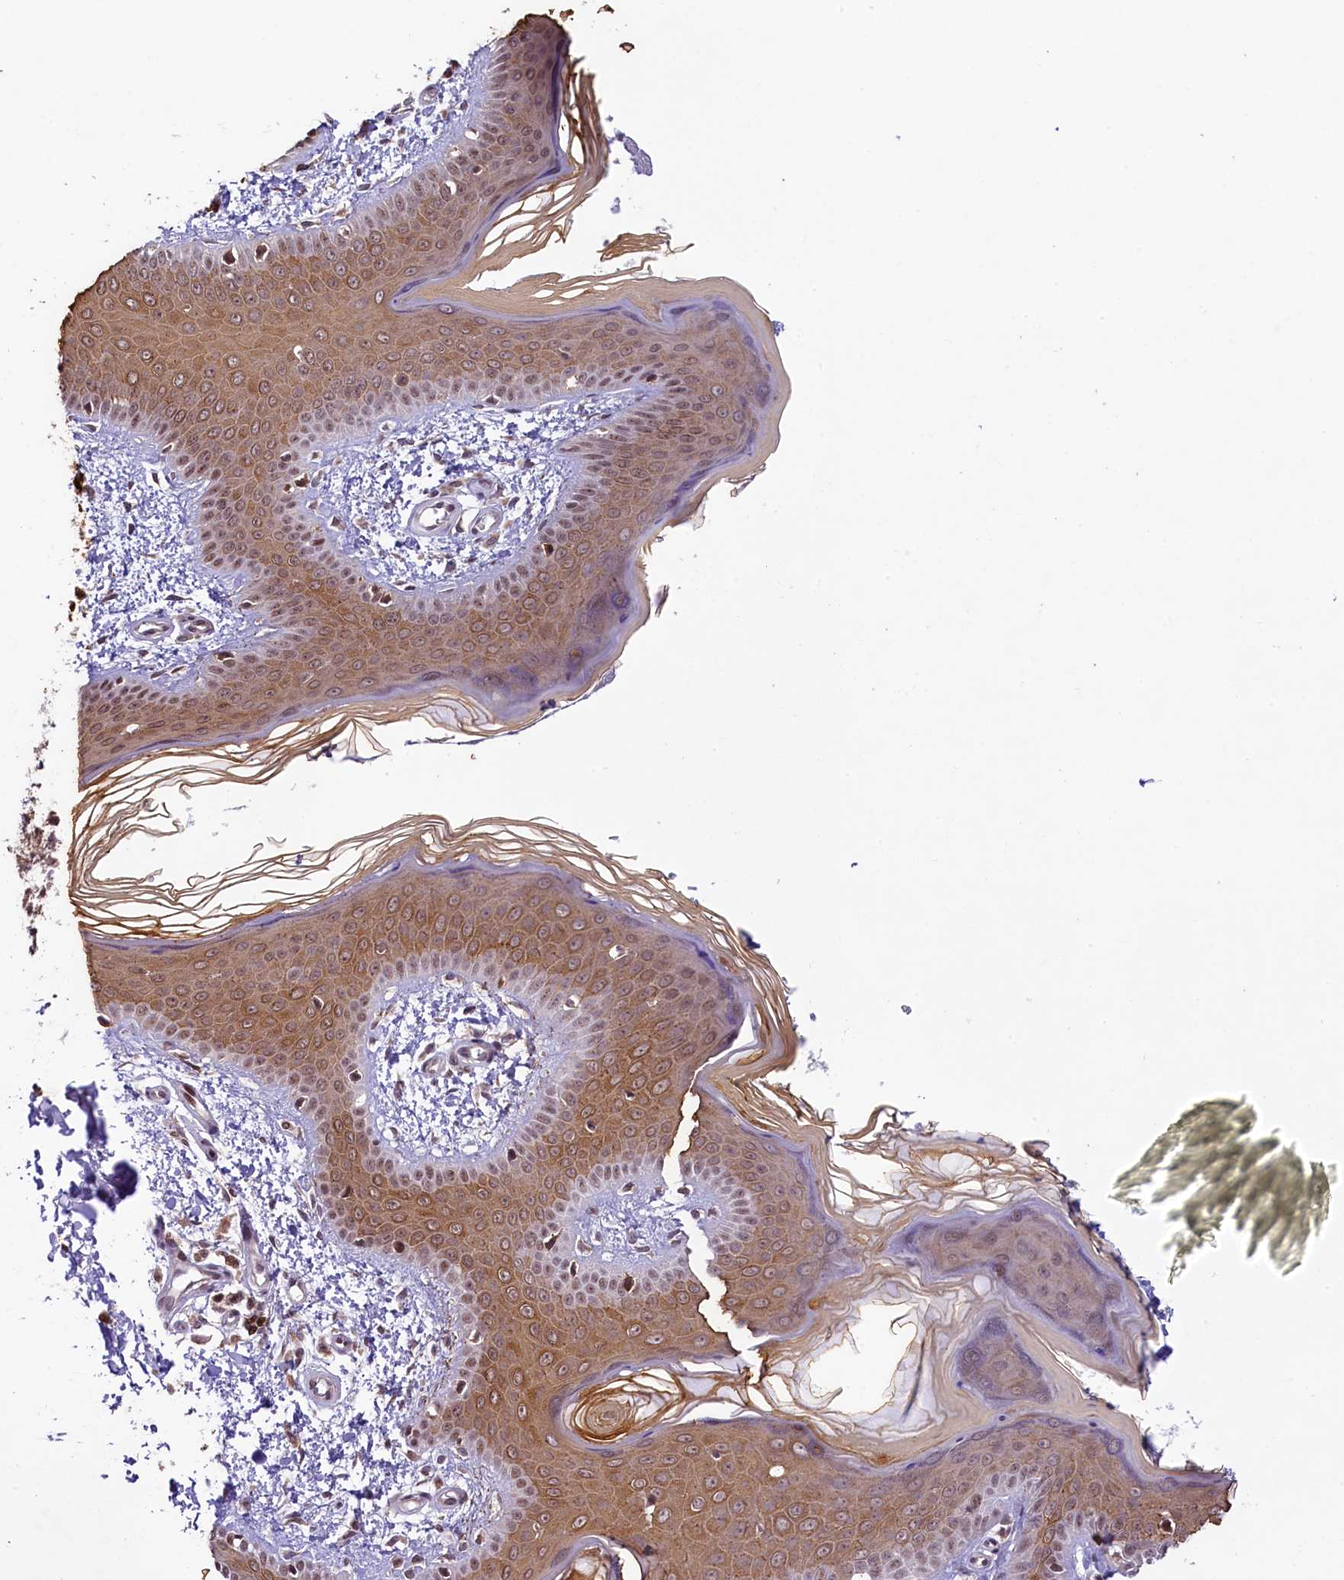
{"staining": {"intensity": "moderate", "quantity": "25%-75%", "location": "cytoplasmic/membranous"}, "tissue": "skin", "cell_type": "Fibroblasts", "image_type": "normal", "snomed": [{"axis": "morphology", "description": "Normal tissue, NOS"}, {"axis": "topography", "description": "Skin"}], "caption": "Moderate cytoplasmic/membranous expression for a protein is seen in about 25%-75% of fibroblasts of unremarkable skin using immunohistochemistry.", "gene": "RBBP8", "patient": {"sex": "male", "age": 37}}